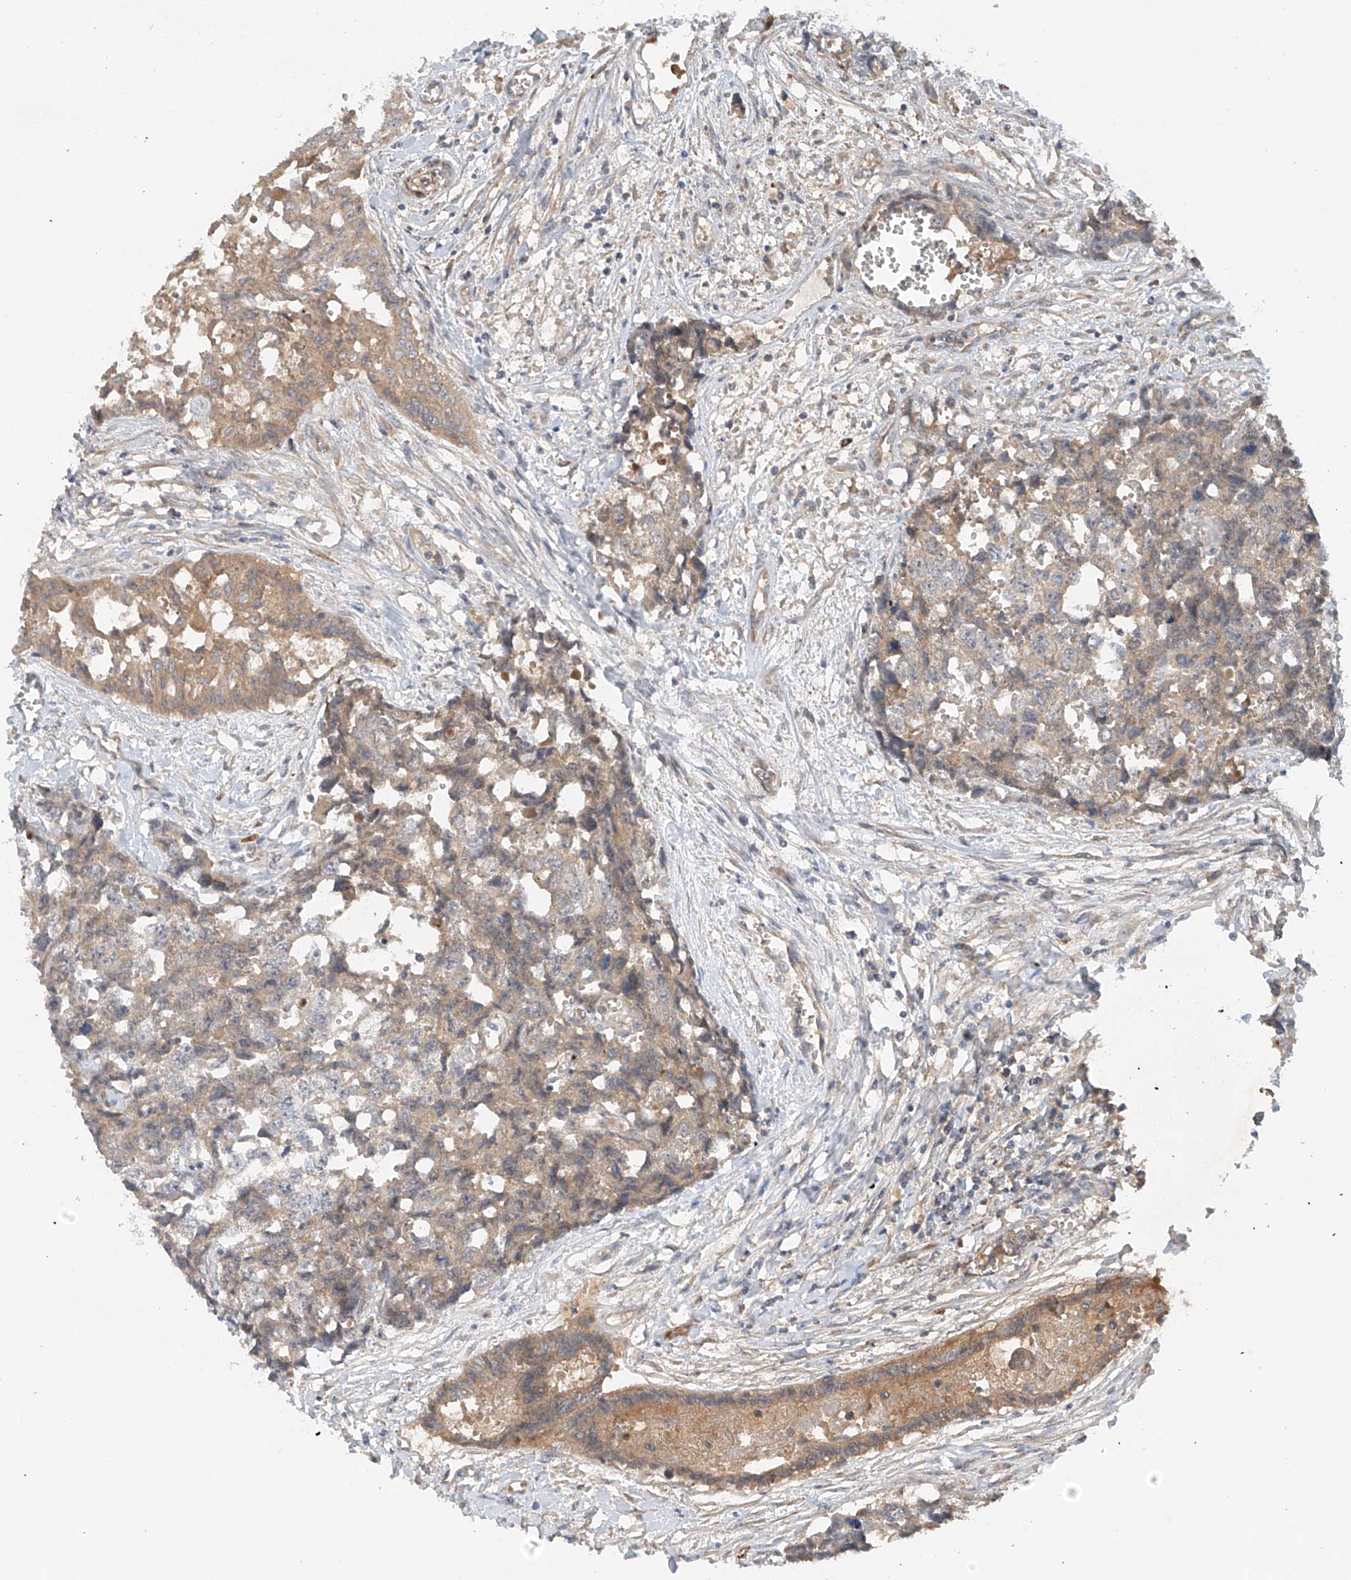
{"staining": {"intensity": "weak", "quantity": ">75%", "location": "cytoplasmic/membranous"}, "tissue": "testis cancer", "cell_type": "Tumor cells", "image_type": "cancer", "snomed": [{"axis": "morphology", "description": "Carcinoma, Embryonal, NOS"}, {"axis": "topography", "description": "Testis"}], "caption": "Weak cytoplasmic/membranous staining for a protein is appreciated in about >75% of tumor cells of testis cancer using IHC.", "gene": "LYRM9", "patient": {"sex": "male", "age": 31}}